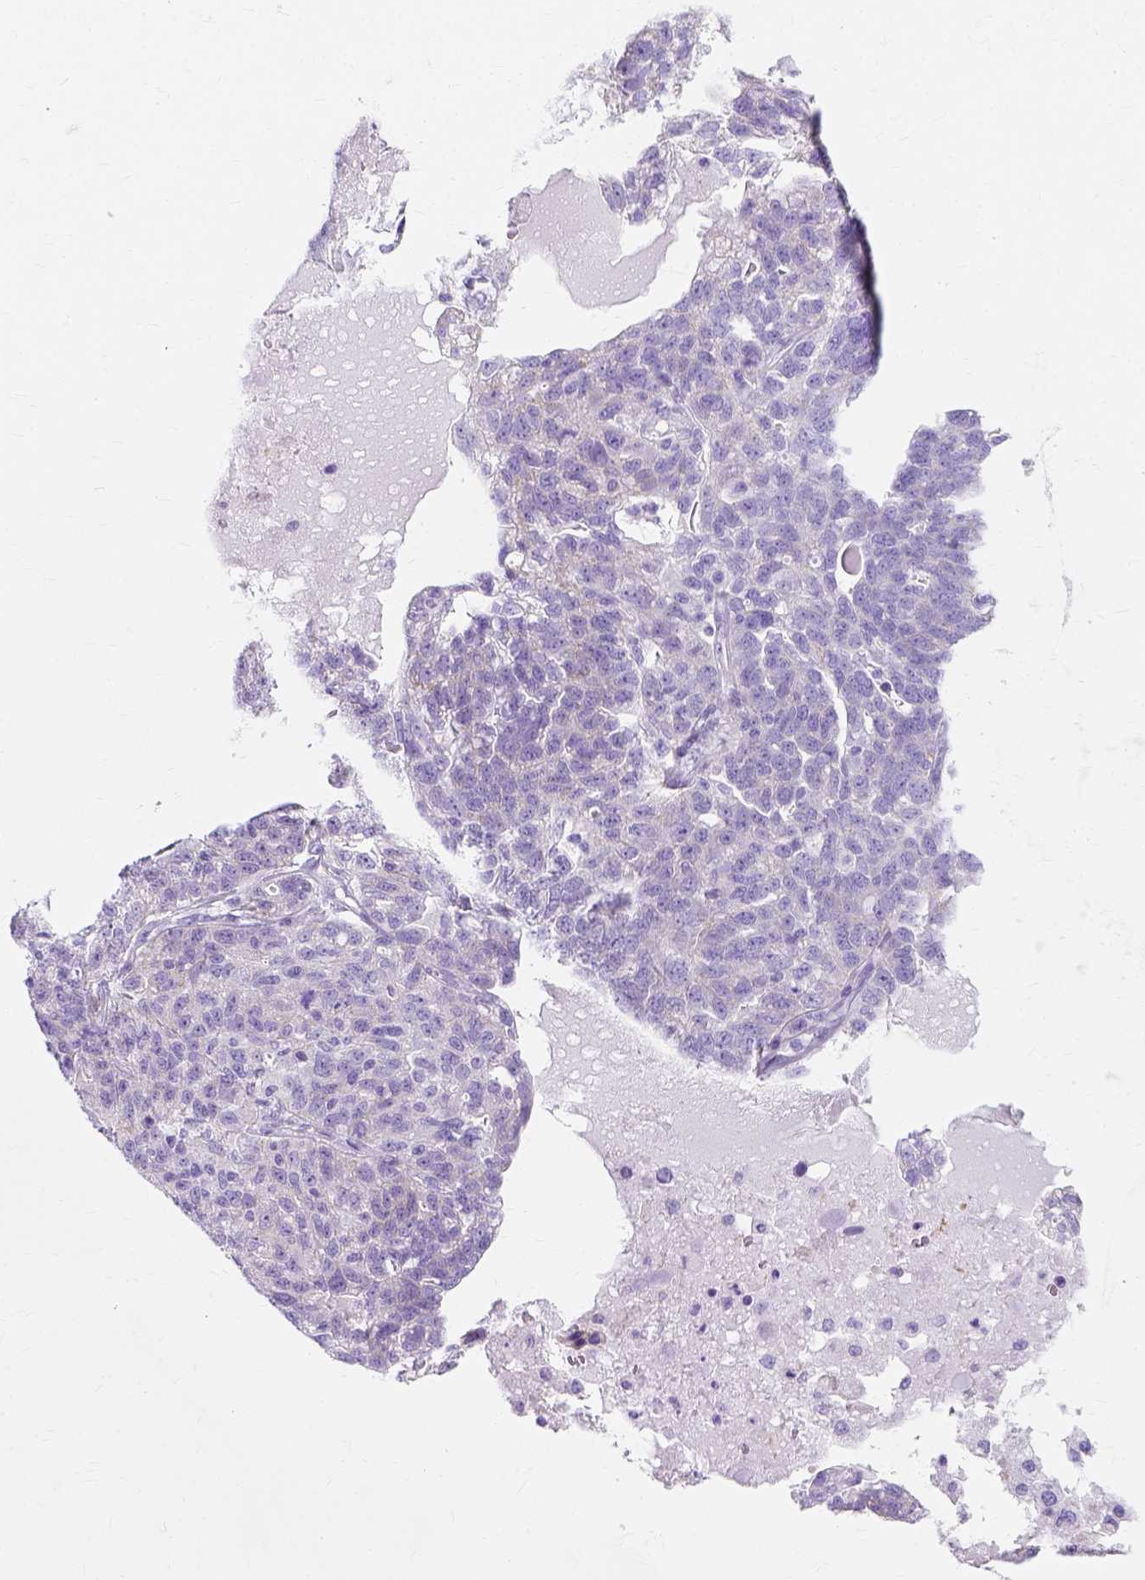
{"staining": {"intensity": "negative", "quantity": "none", "location": "none"}, "tissue": "ovarian cancer", "cell_type": "Tumor cells", "image_type": "cancer", "snomed": [{"axis": "morphology", "description": "Cystadenocarcinoma, serous, NOS"}, {"axis": "topography", "description": "Ovary"}], "caption": "This is a micrograph of immunohistochemistry (IHC) staining of ovarian cancer, which shows no positivity in tumor cells.", "gene": "MYH15", "patient": {"sex": "female", "age": 71}}